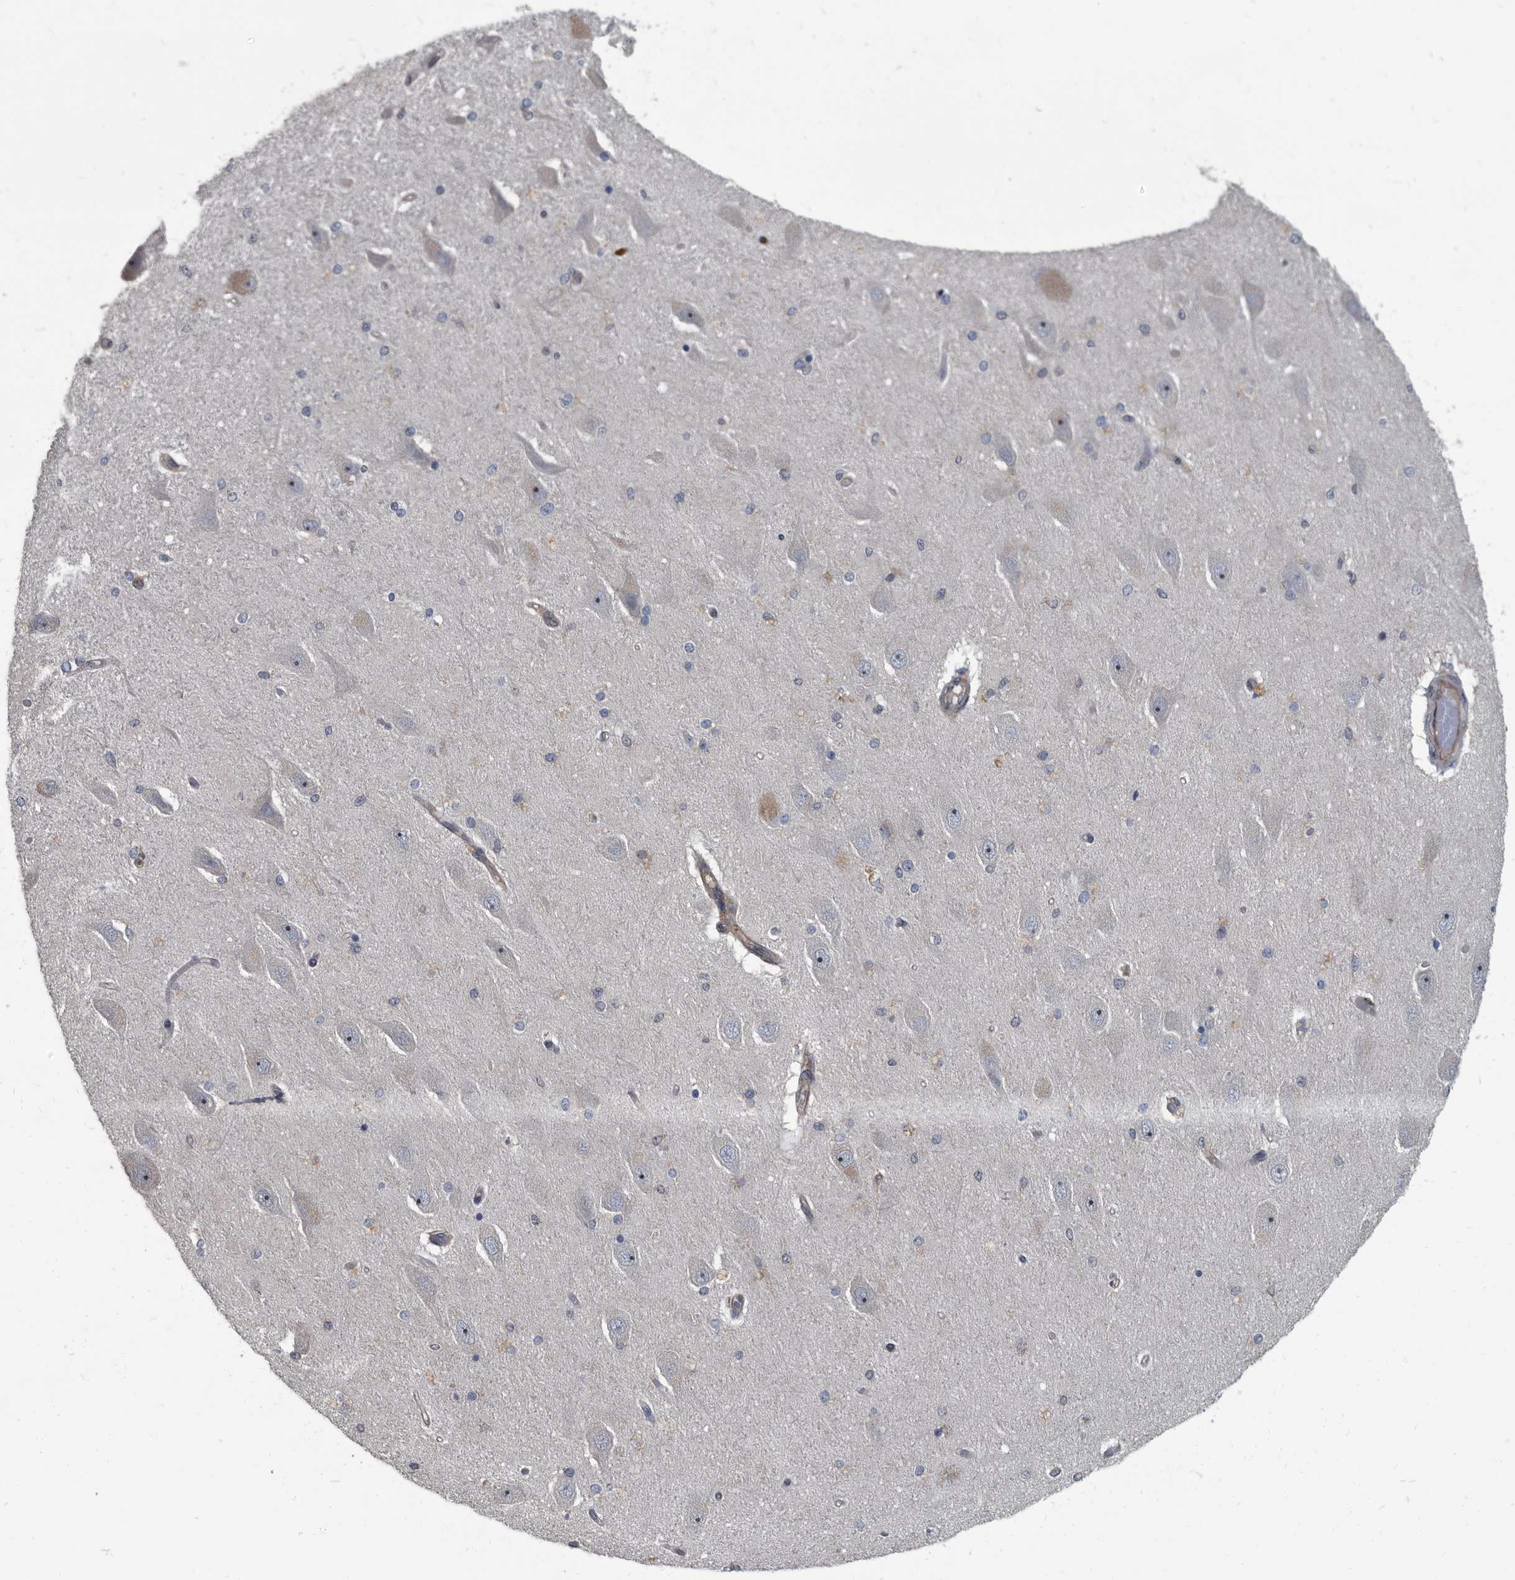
{"staining": {"intensity": "negative", "quantity": "none", "location": "none"}, "tissue": "hippocampus", "cell_type": "Glial cells", "image_type": "normal", "snomed": [{"axis": "morphology", "description": "Normal tissue, NOS"}, {"axis": "topography", "description": "Hippocampus"}], "caption": "Glial cells show no significant protein expression in benign hippocampus.", "gene": "CDV3", "patient": {"sex": "female", "age": 54}}